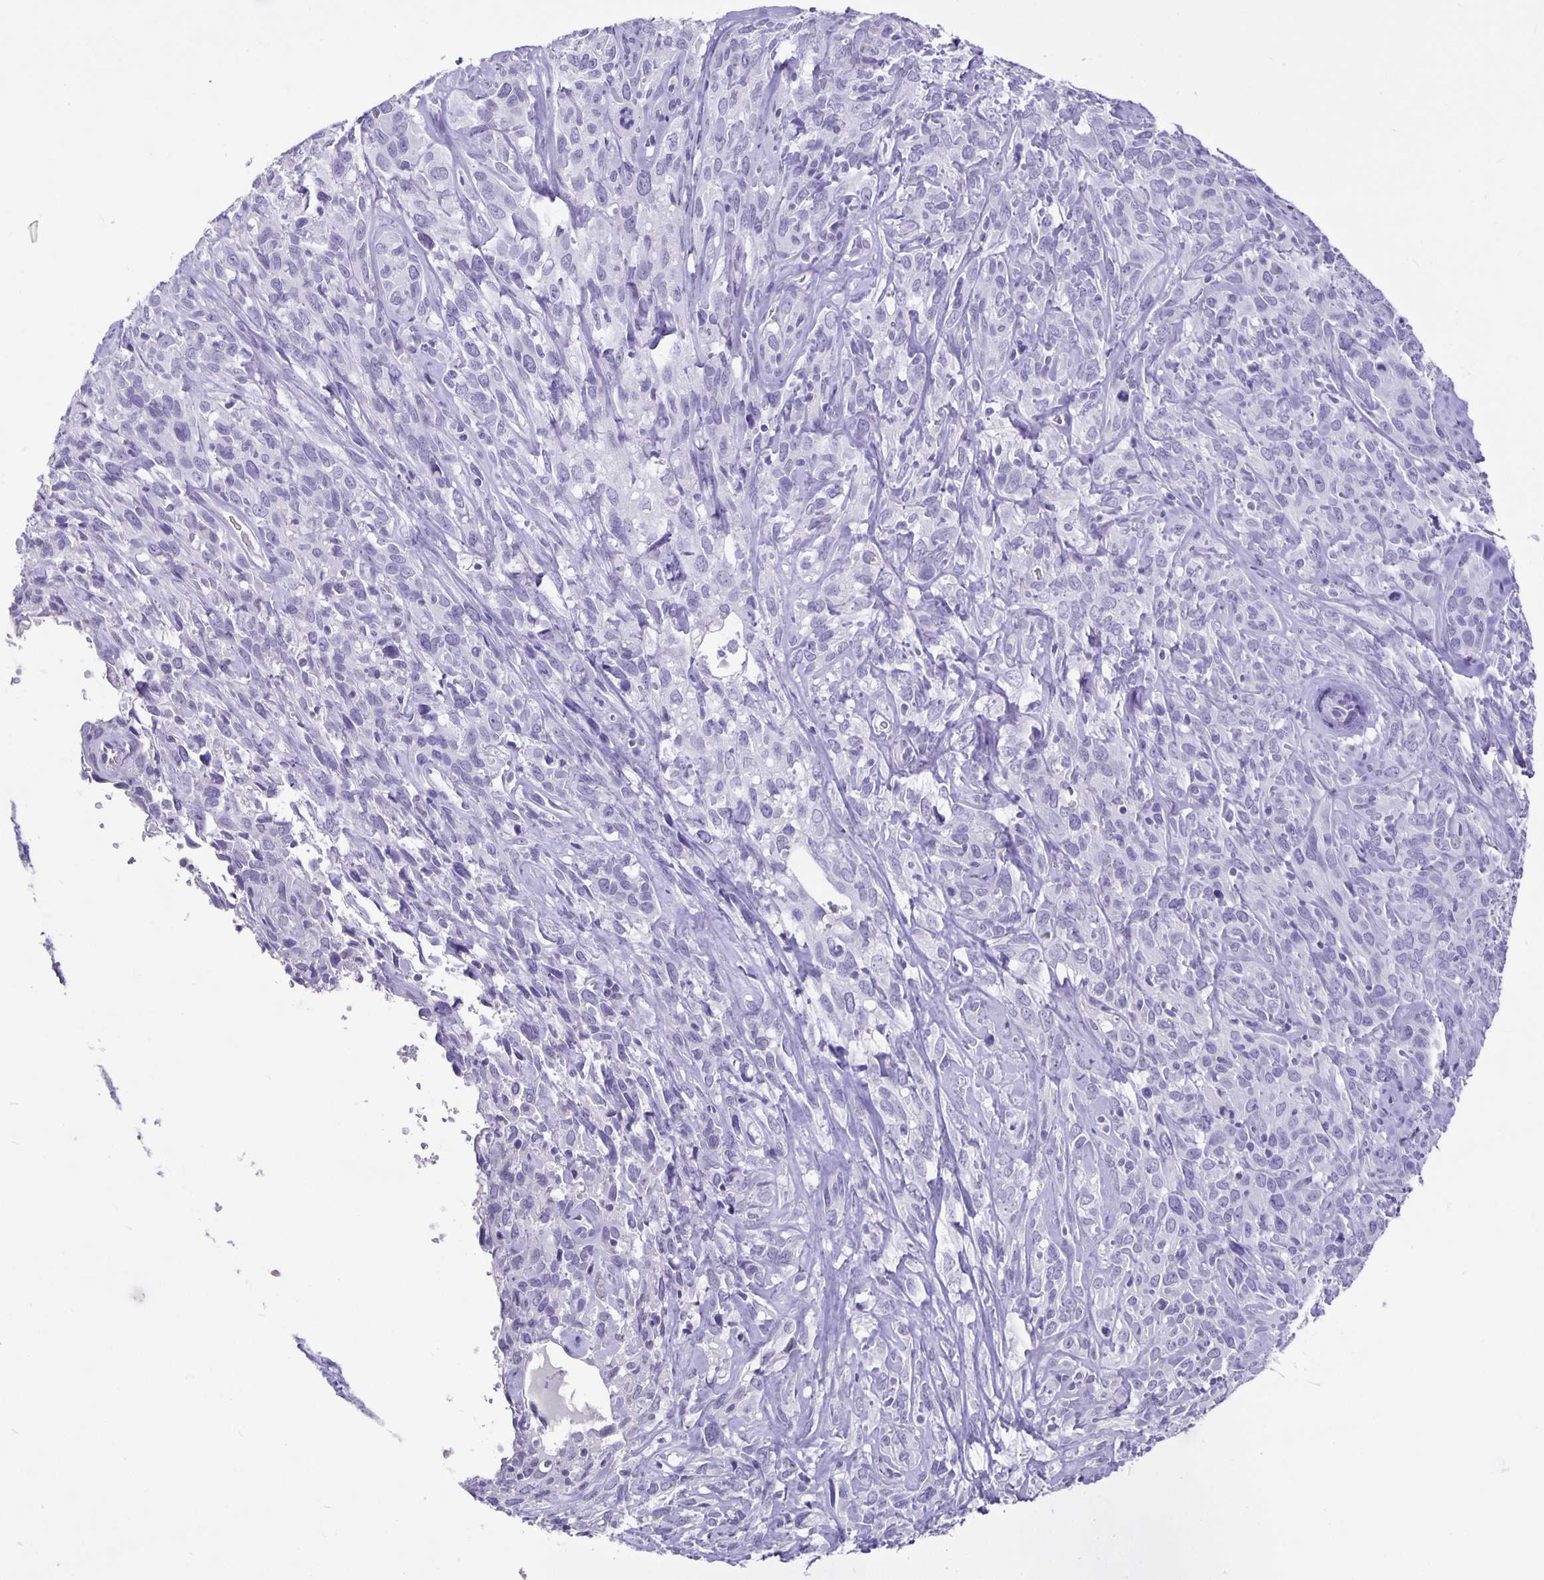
{"staining": {"intensity": "negative", "quantity": "none", "location": "none"}, "tissue": "cervical cancer", "cell_type": "Tumor cells", "image_type": "cancer", "snomed": [{"axis": "morphology", "description": "Normal tissue, NOS"}, {"axis": "morphology", "description": "Squamous cell carcinoma, NOS"}, {"axis": "topography", "description": "Cervix"}], "caption": "Cervical squamous cell carcinoma was stained to show a protein in brown. There is no significant expression in tumor cells.", "gene": "OLIG2", "patient": {"sex": "female", "age": 51}}